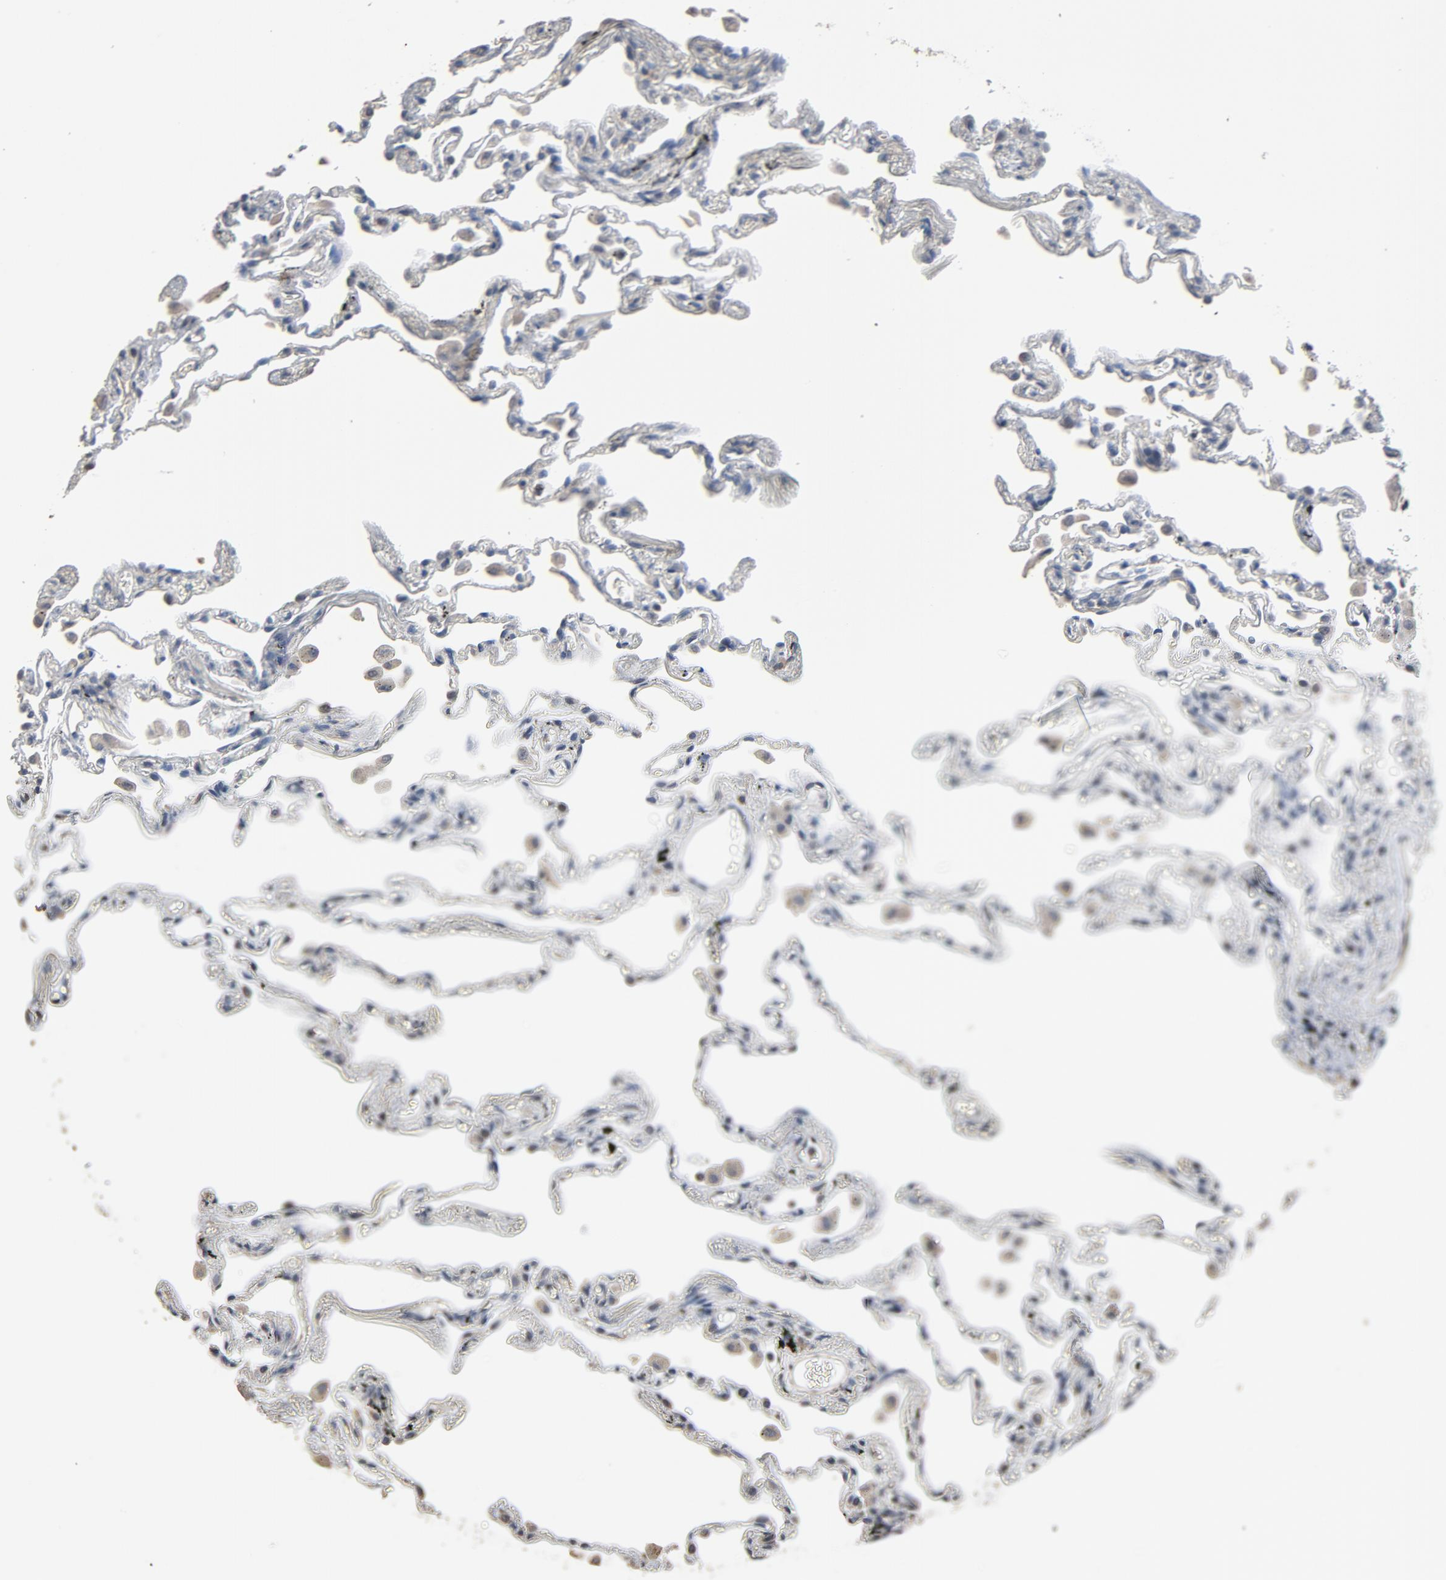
{"staining": {"intensity": "negative", "quantity": "none", "location": "none"}, "tissue": "lung", "cell_type": "Alveolar cells", "image_type": "normal", "snomed": [{"axis": "morphology", "description": "Normal tissue, NOS"}, {"axis": "morphology", "description": "Inflammation, NOS"}, {"axis": "topography", "description": "Lung"}], "caption": "Histopathology image shows no significant protein expression in alveolar cells of benign lung.", "gene": "SOX6", "patient": {"sex": "male", "age": 69}}